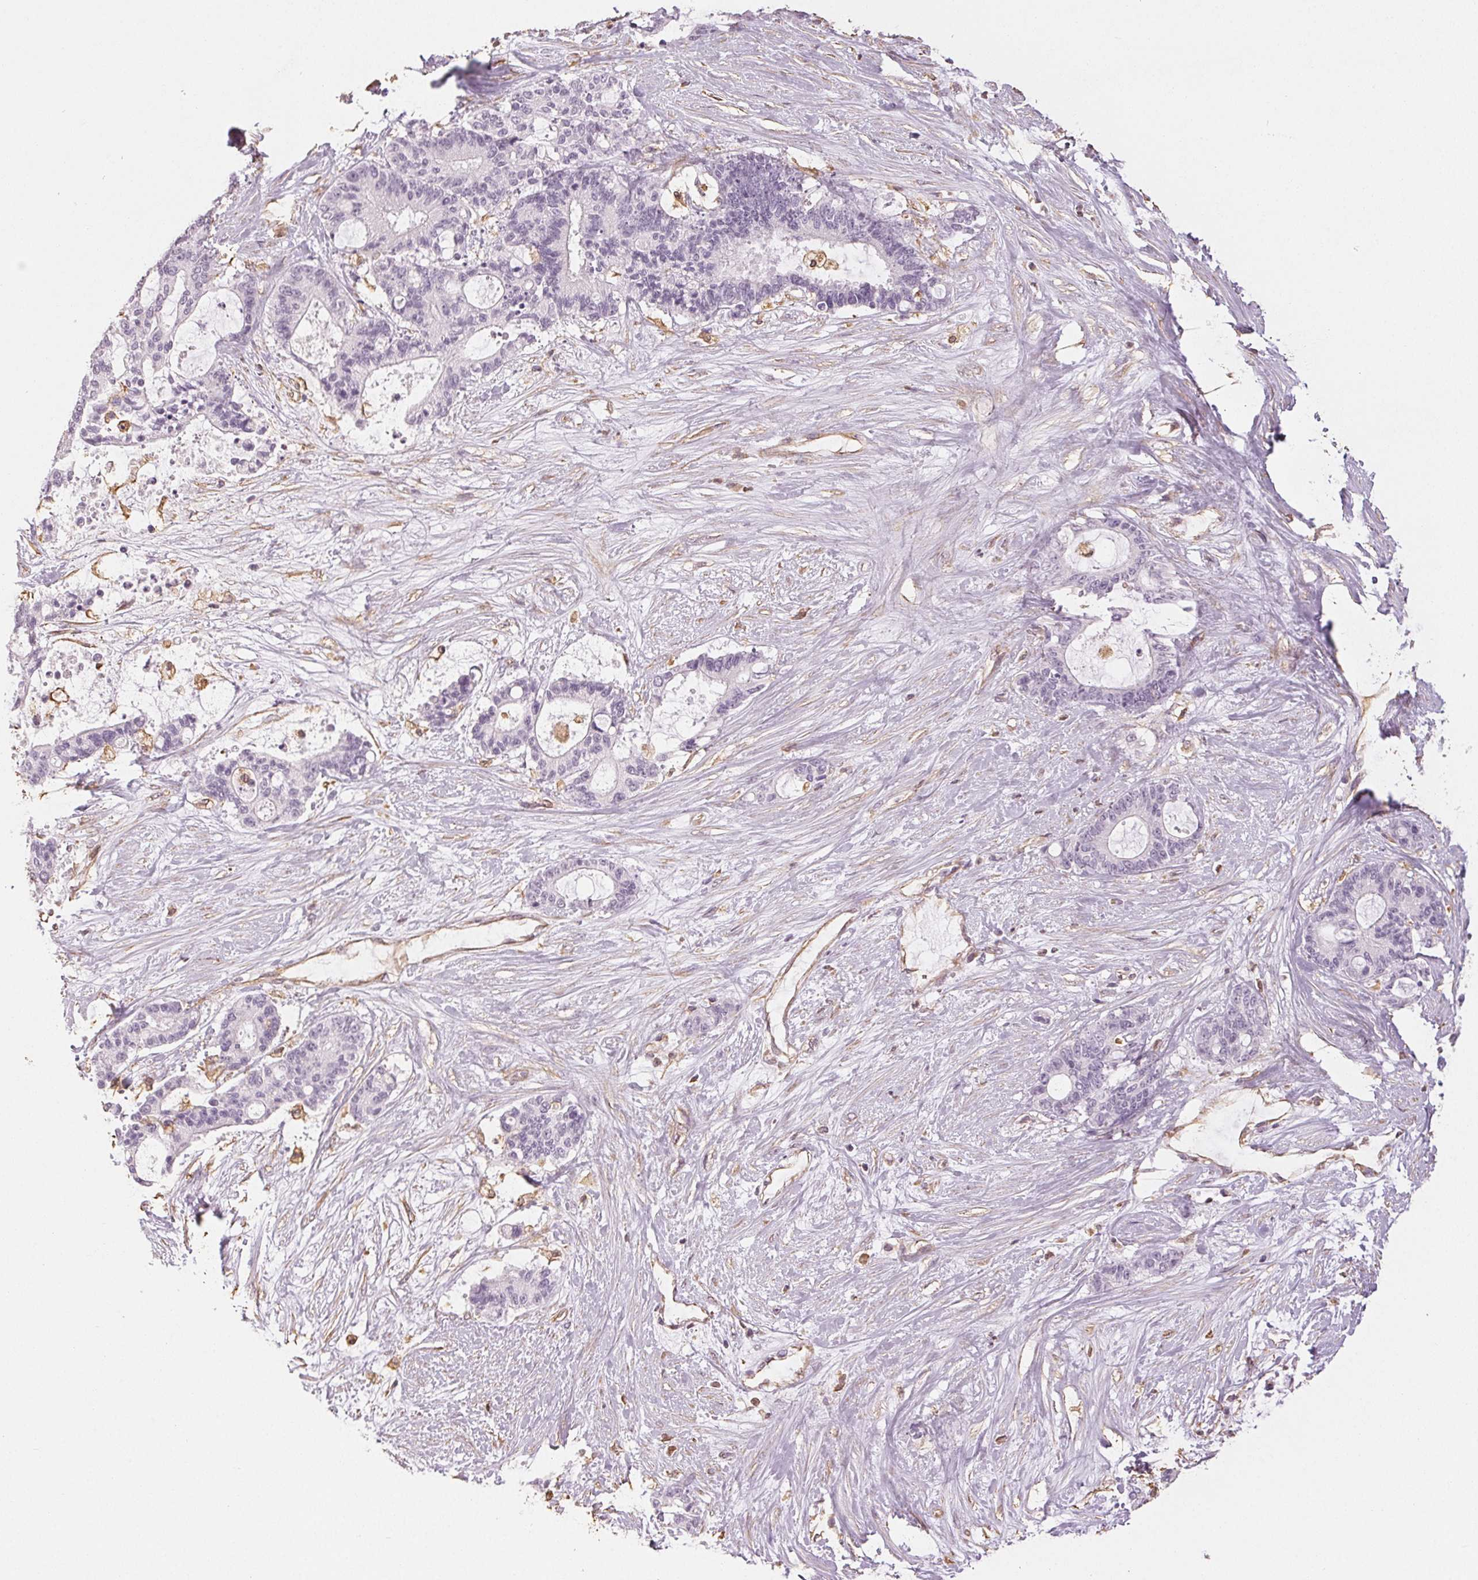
{"staining": {"intensity": "negative", "quantity": "none", "location": "none"}, "tissue": "liver cancer", "cell_type": "Tumor cells", "image_type": "cancer", "snomed": [{"axis": "morphology", "description": "Normal tissue, NOS"}, {"axis": "morphology", "description": "Cholangiocarcinoma"}, {"axis": "topography", "description": "Liver"}, {"axis": "topography", "description": "Peripheral nerve tissue"}], "caption": "High magnification brightfield microscopy of cholangiocarcinoma (liver) stained with DAB (brown) and counterstained with hematoxylin (blue): tumor cells show no significant positivity.", "gene": "COL7A1", "patient": {"sex": "female", "age": 73}}